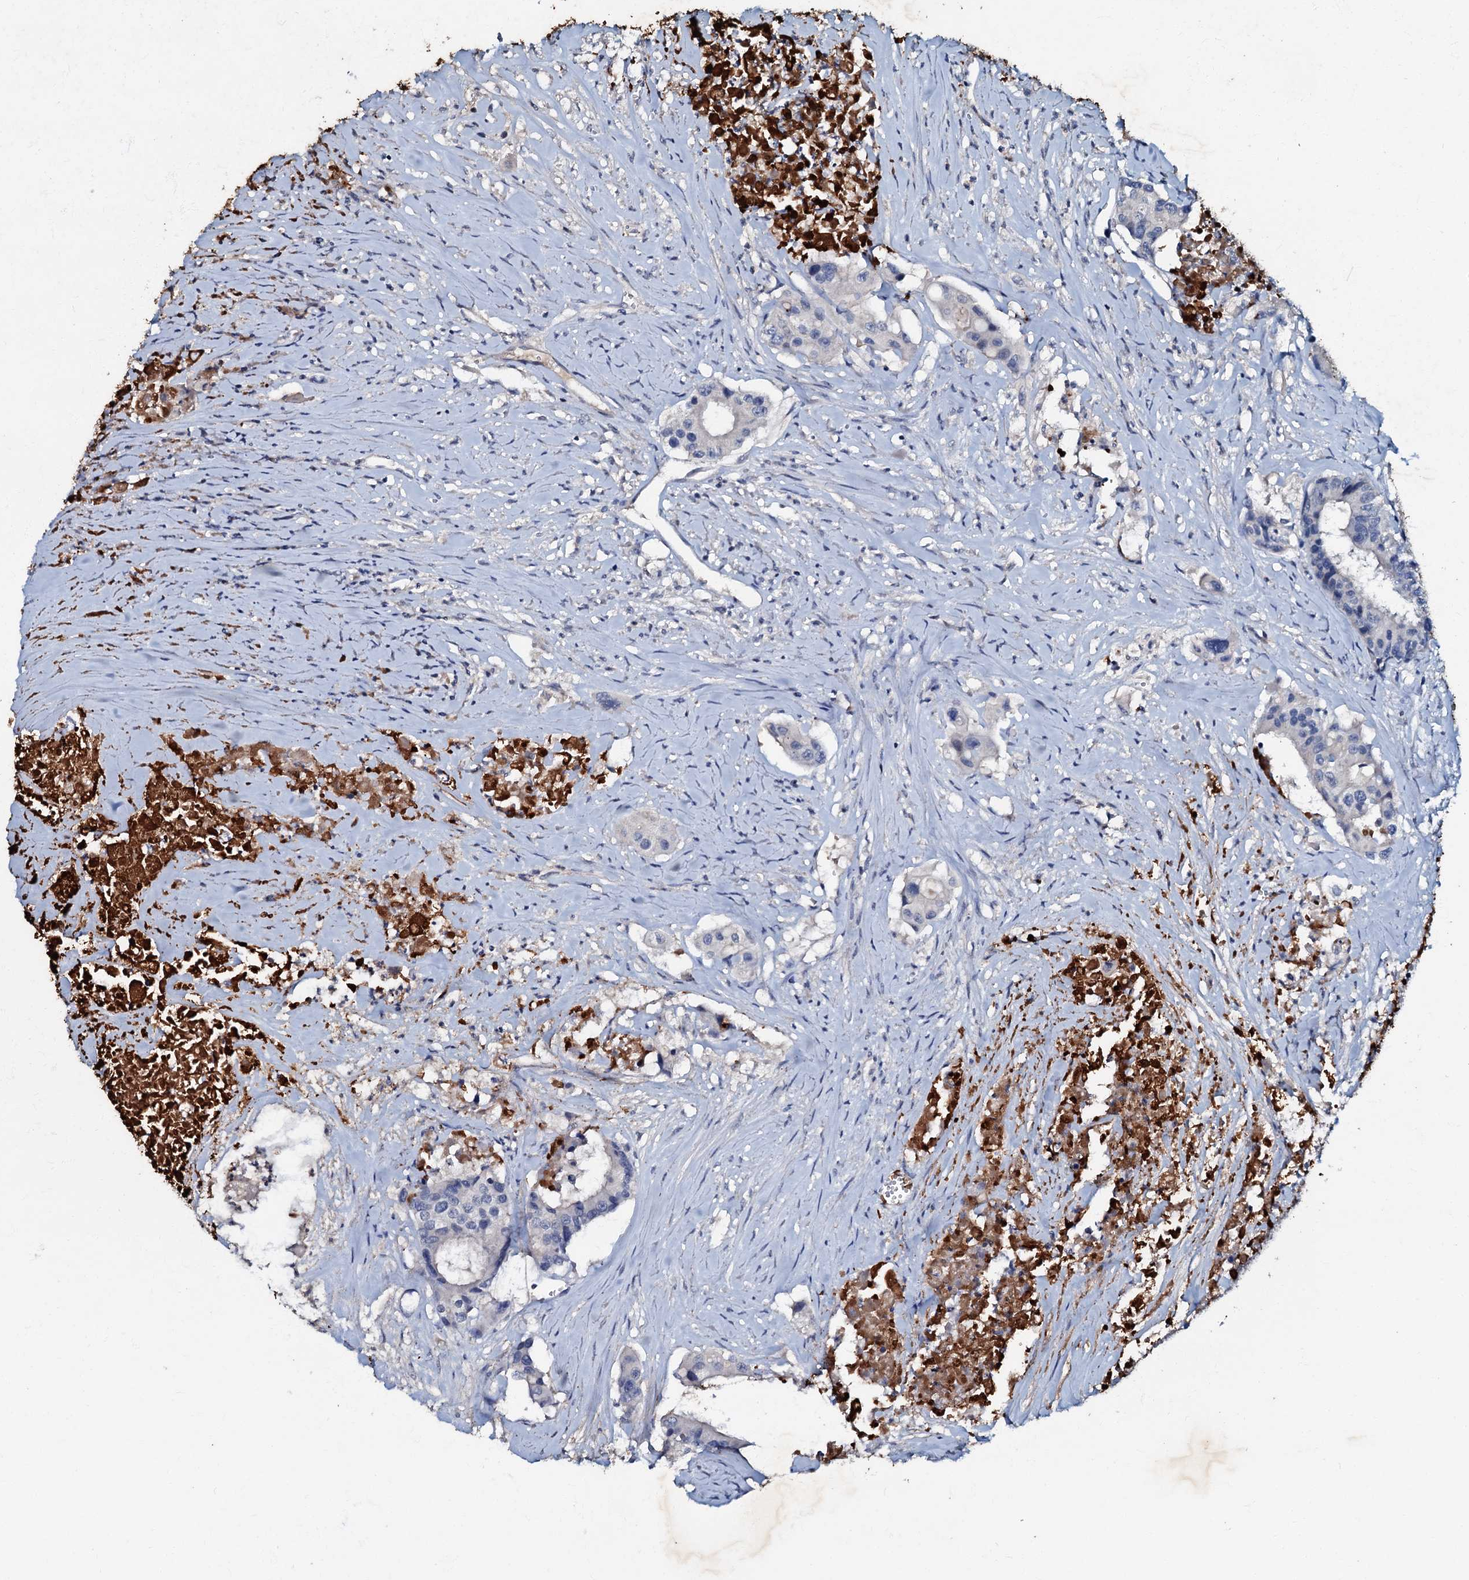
{"staining": {"intensity": "negative", "quantity": "none", "location": "none"}, "tissue": "colorectal cancer", "cell_type": "Tumor cells", "image_type": "cancer", "snomed": [{"axis": "morphology", "description": "Adenocarcinoma, NOS"}, {"axis": "topography", "description": "Colon"}], "caption": "The micrograph displays no staining of tumor cells in colorectal cancer (adenocarcinoma). (Stains: DAB (3,3'-diaminobenzidine) IHC with hematoxylin counter stain, Microscopy: brightfield microscopy at high magnification).", "gene": "MANSC4", "patient": {"sex": "male", "age": 77}}